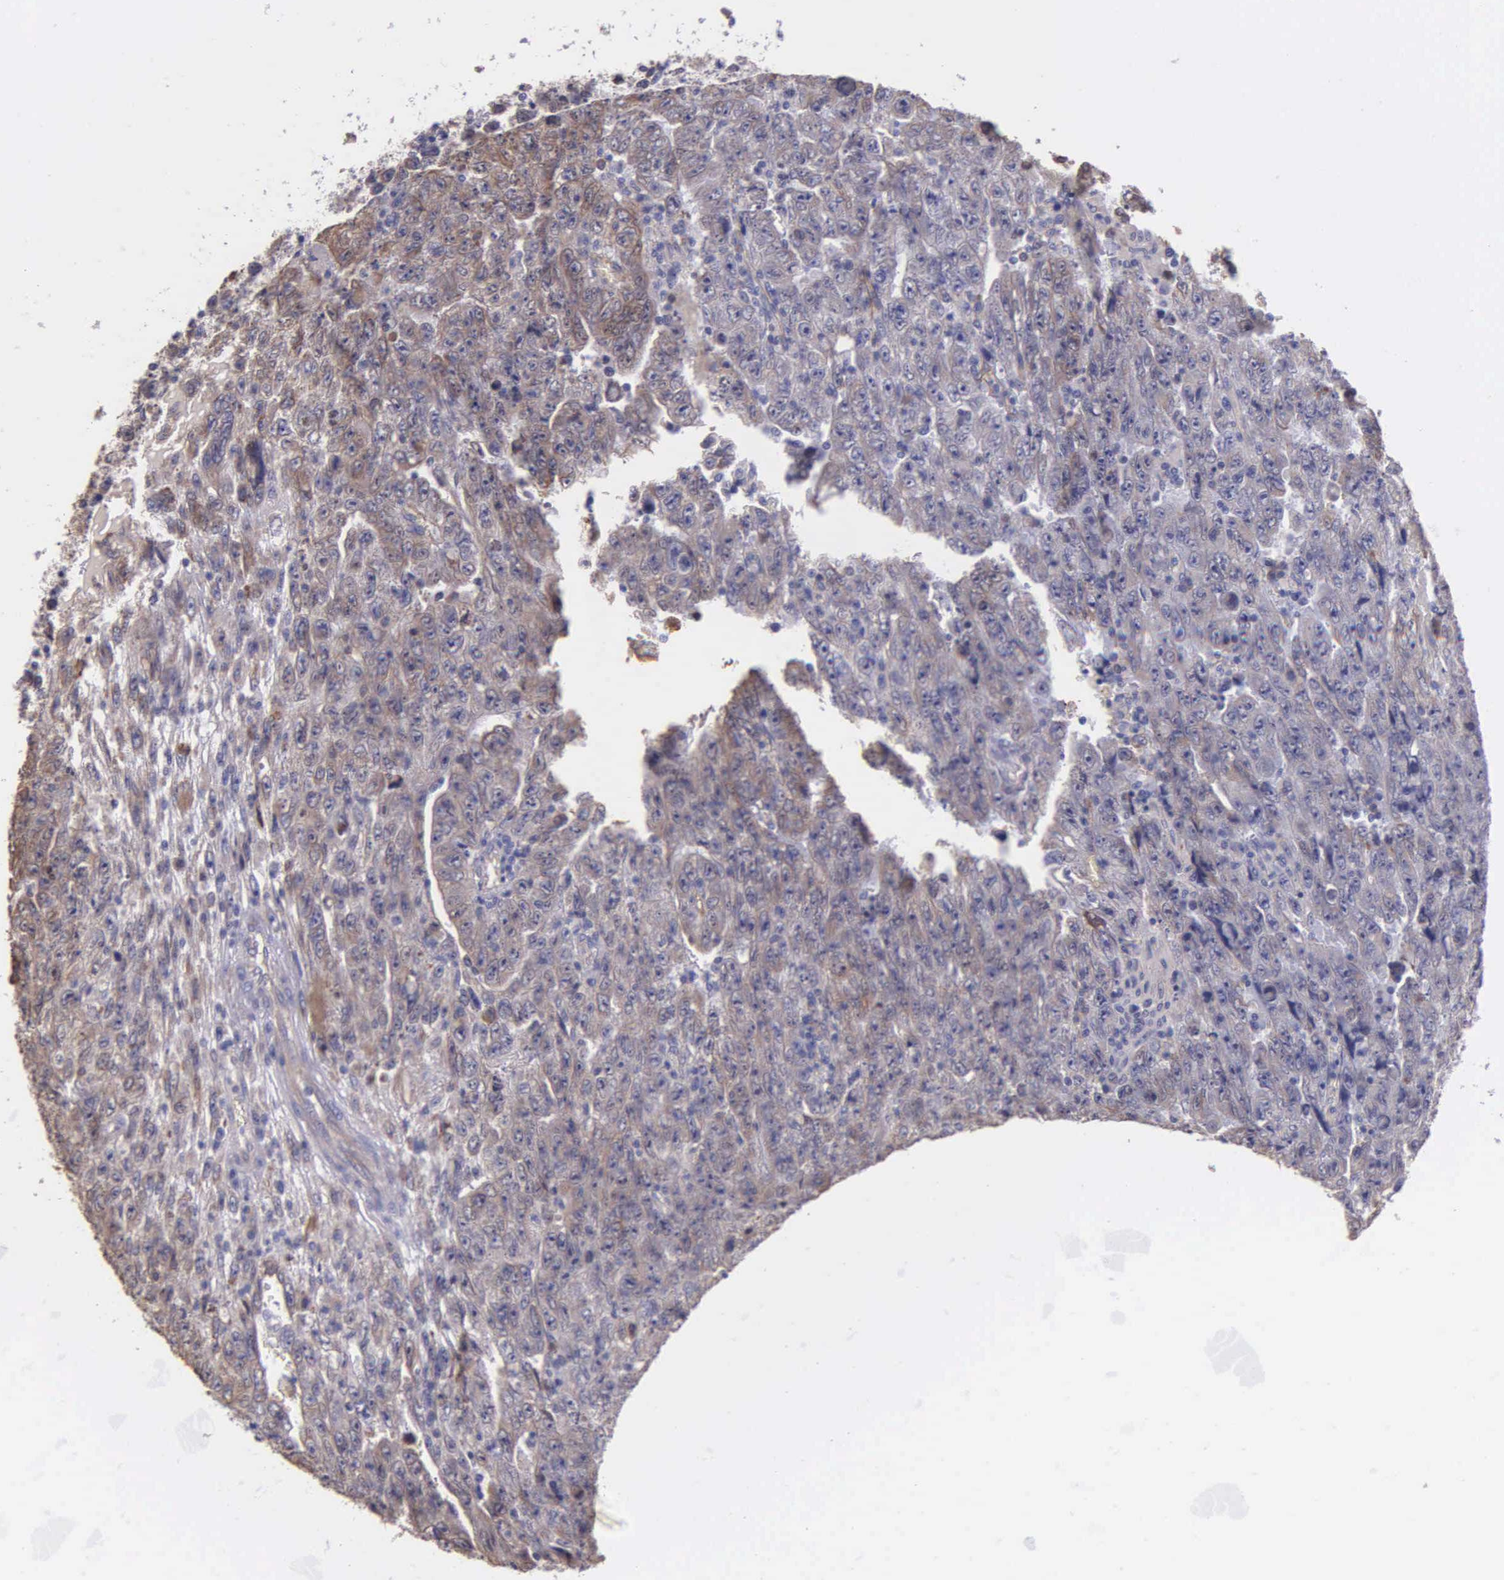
{"staining": {"intensity": "weak", "quantity": ">75%", "location": "cytoplasmic/membranous"}, "tissue": "testis cancer", "cell_type": "Tumor cells", "image_type": "cancer", "snomed": [{"axis": "morphology", "description": "Carcinoma, Embryonal, NOS"}, {"axis": "topography", "description": "Testis"}], "caption": "The photomicrograph demonstrates immunohistochemical staining of testis embryonal carcinoma. There is weak cytoplasmic/membranous expression is present in approximately >75% of tumor cells.", "gene": "ZC3H12B", "patient": {"sex": "male", "age": 28}}